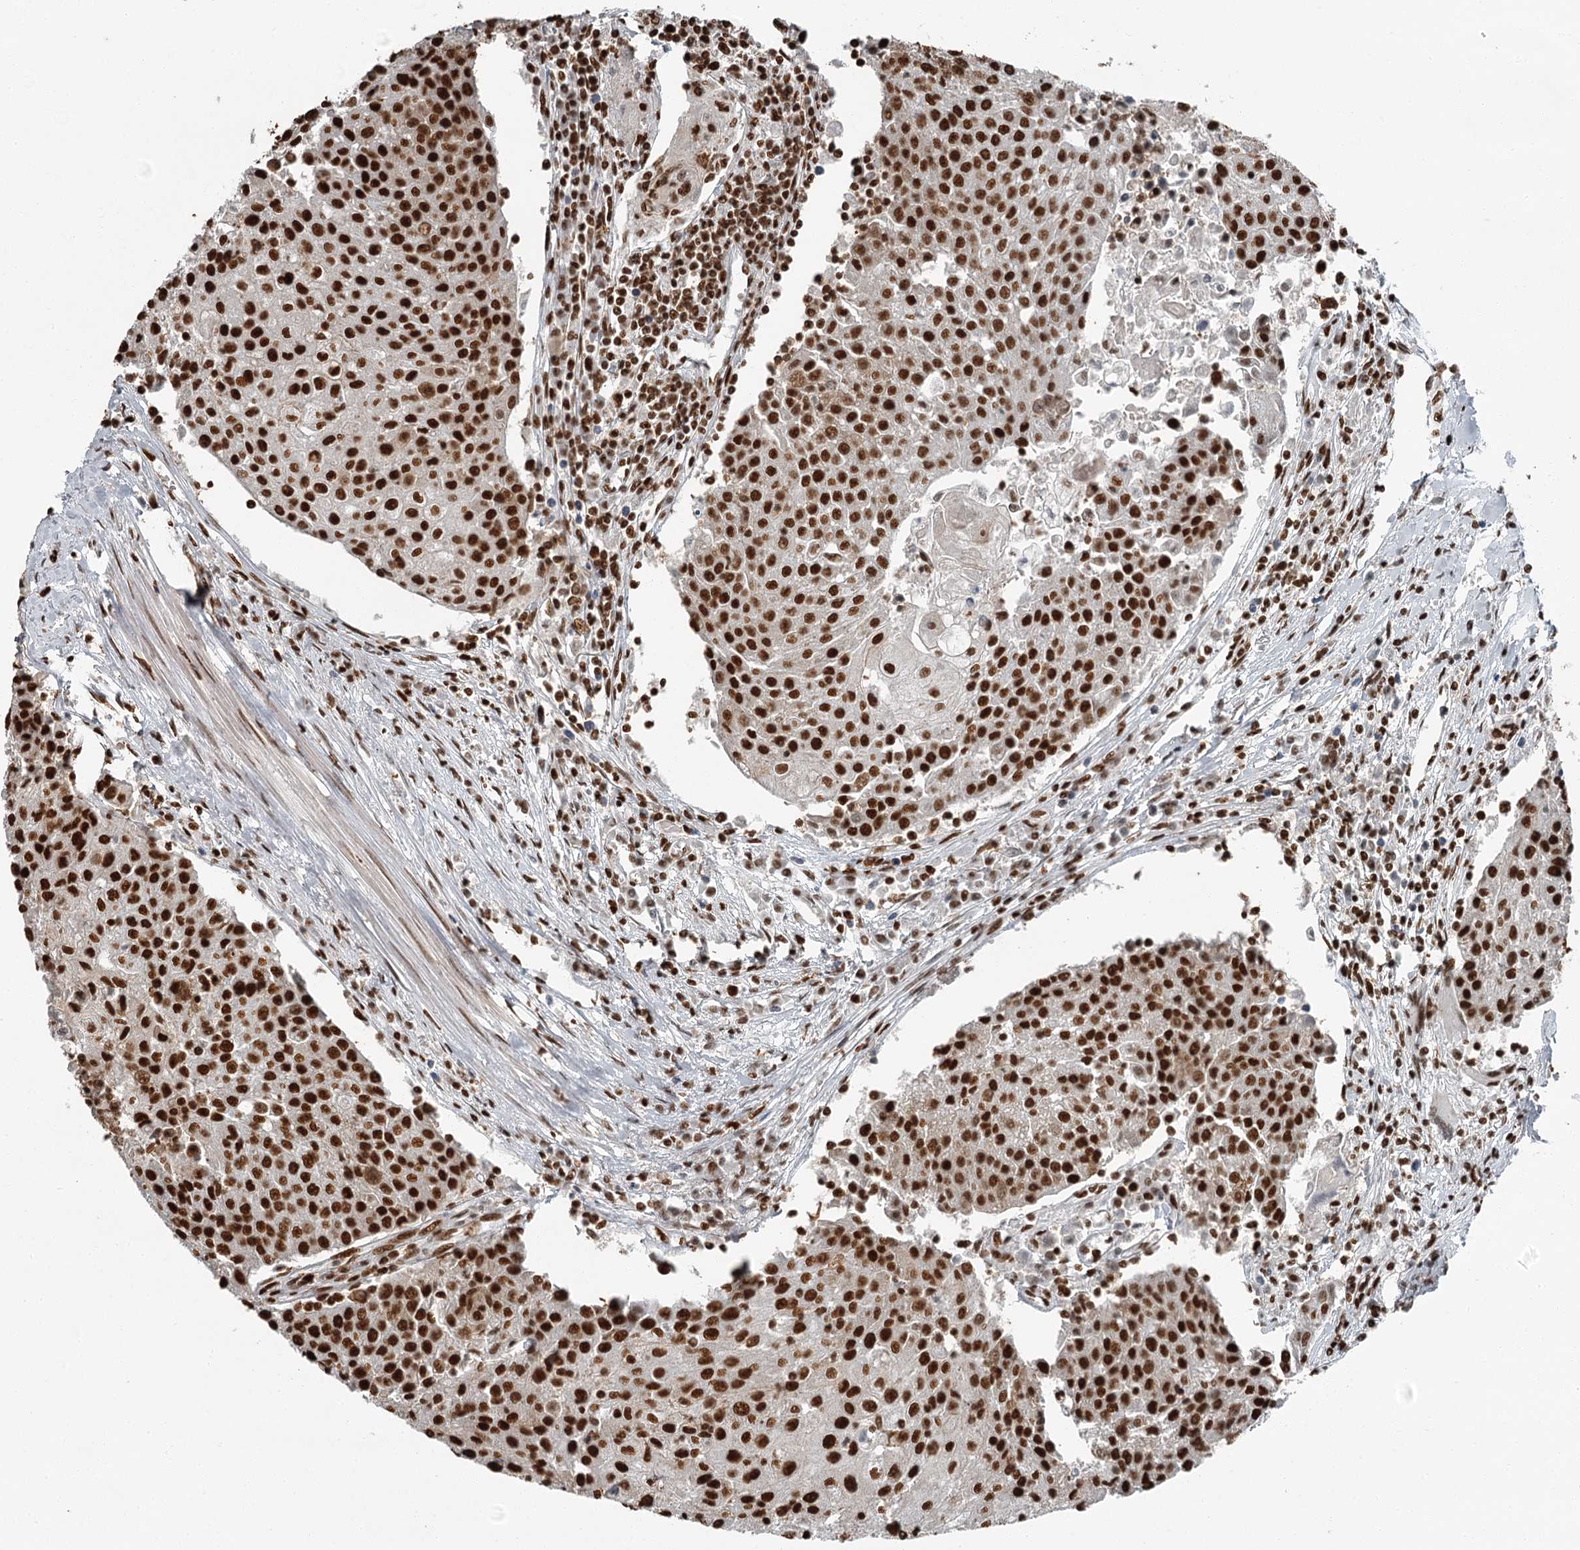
{"staining": {"intensity": "strong", "quantity": ">75%", "location": "nuclear"}, "tissue": "urothelial cancer", "cell_type": "Tumor cells", "image_type": "cancer", "snomed": [{"axis": "morphology", "description": "Urothelial carcinoma, High grade"}, {"axis": "topography", "description": "Urinary bladder"}], "caption": "Immunohistochemical staining of human urothelial cancer exhibits strong nuclear protein staining in approximately >75% of tumor cells. Nuclei are stained in blue.", "gene": "RBBP7", "patient": {"sex": "female", "age": 85}}